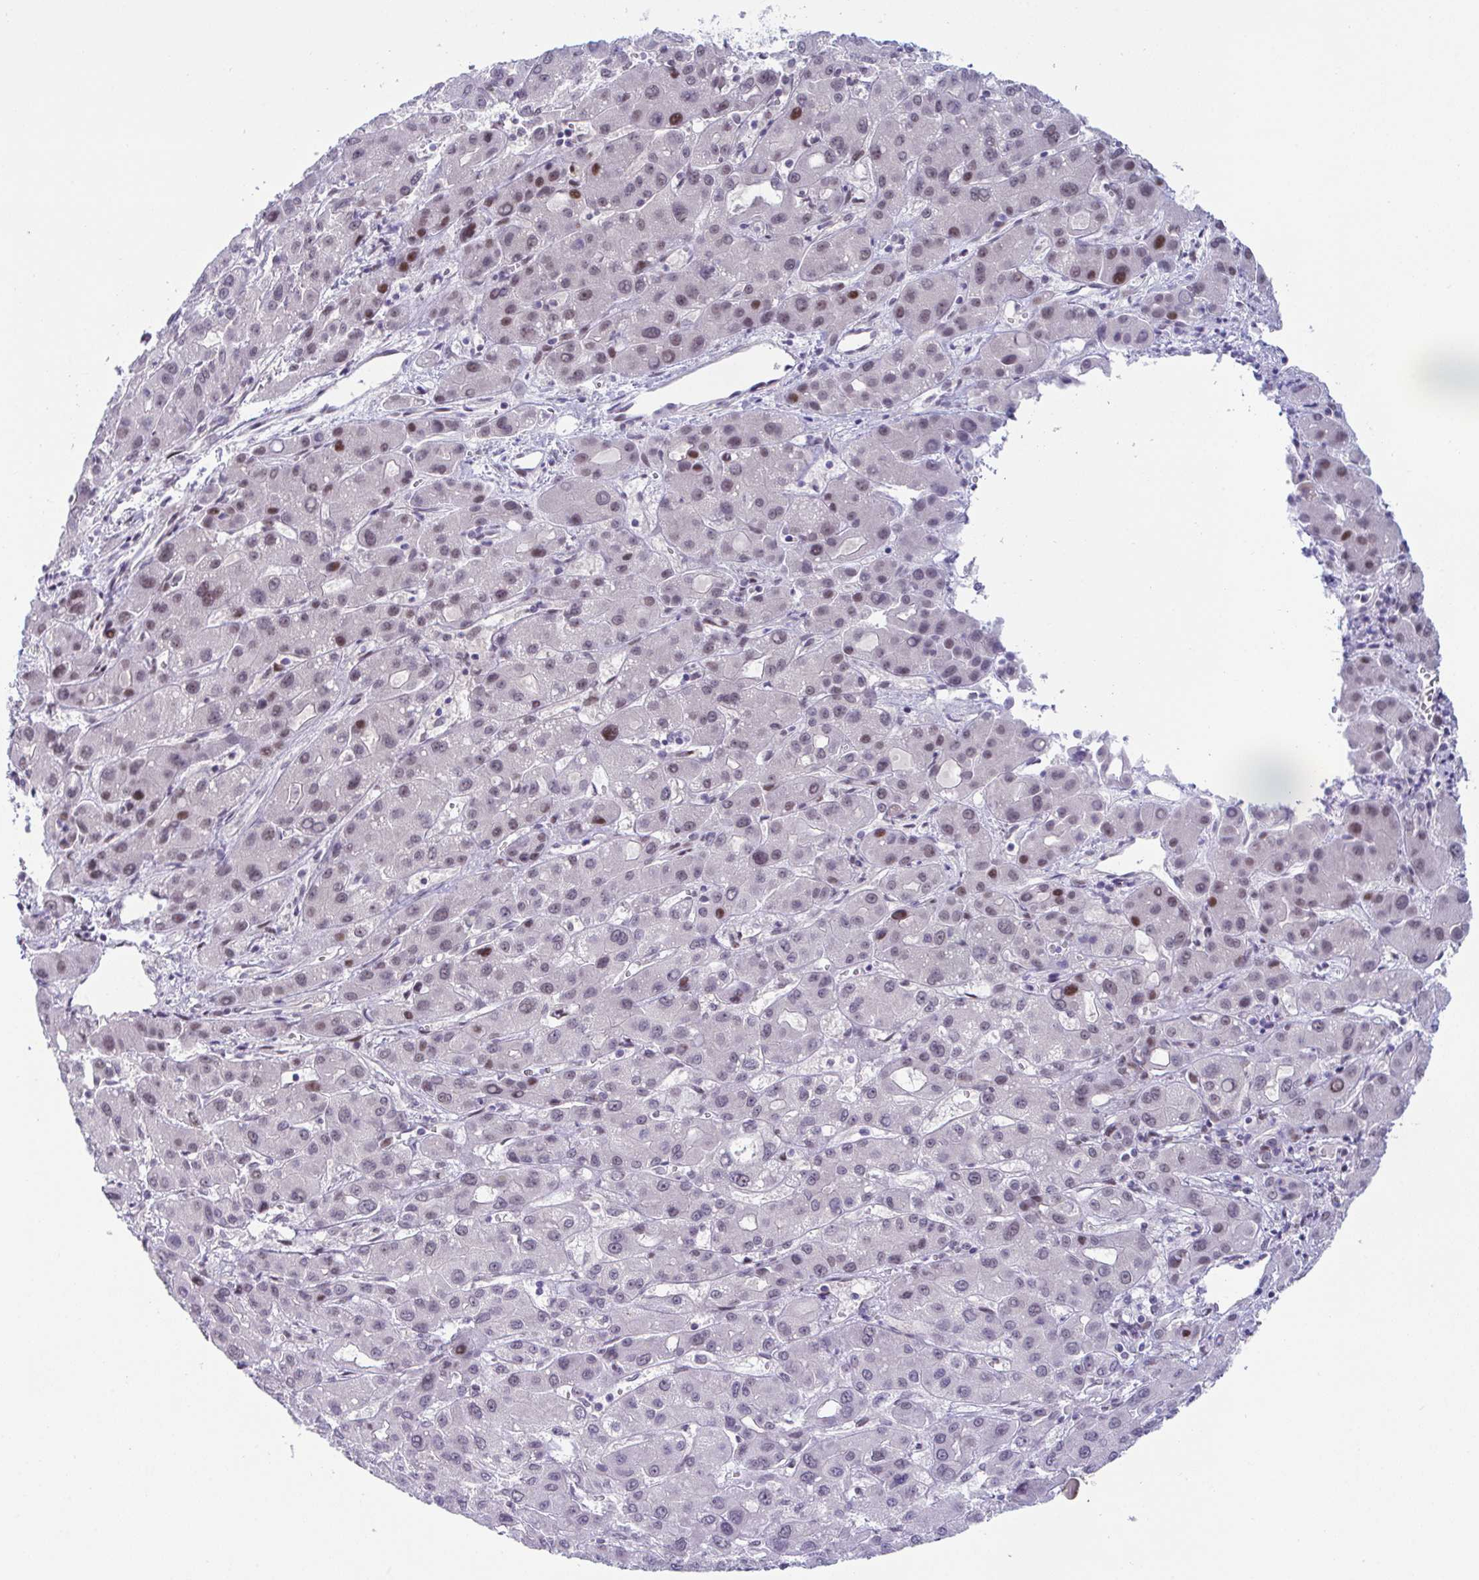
{"staining": {"intensity": "weak", "quantity": "<25%", "location": "nuclear"}, "tissue": "liver cancer", "cell_type": "Tumor cells", "image_type": "cancer", "snomed": [{"axis": "morphology", "description": "Carcinoma, Hepatocellular, NOS"}, {"axis": "topography", "description": "Liver"}], "caption": "There is no significant positivity in tumor cells of liver cancer.", "gene": "USP35", "patient": {"sex": "male", "age": 55}}